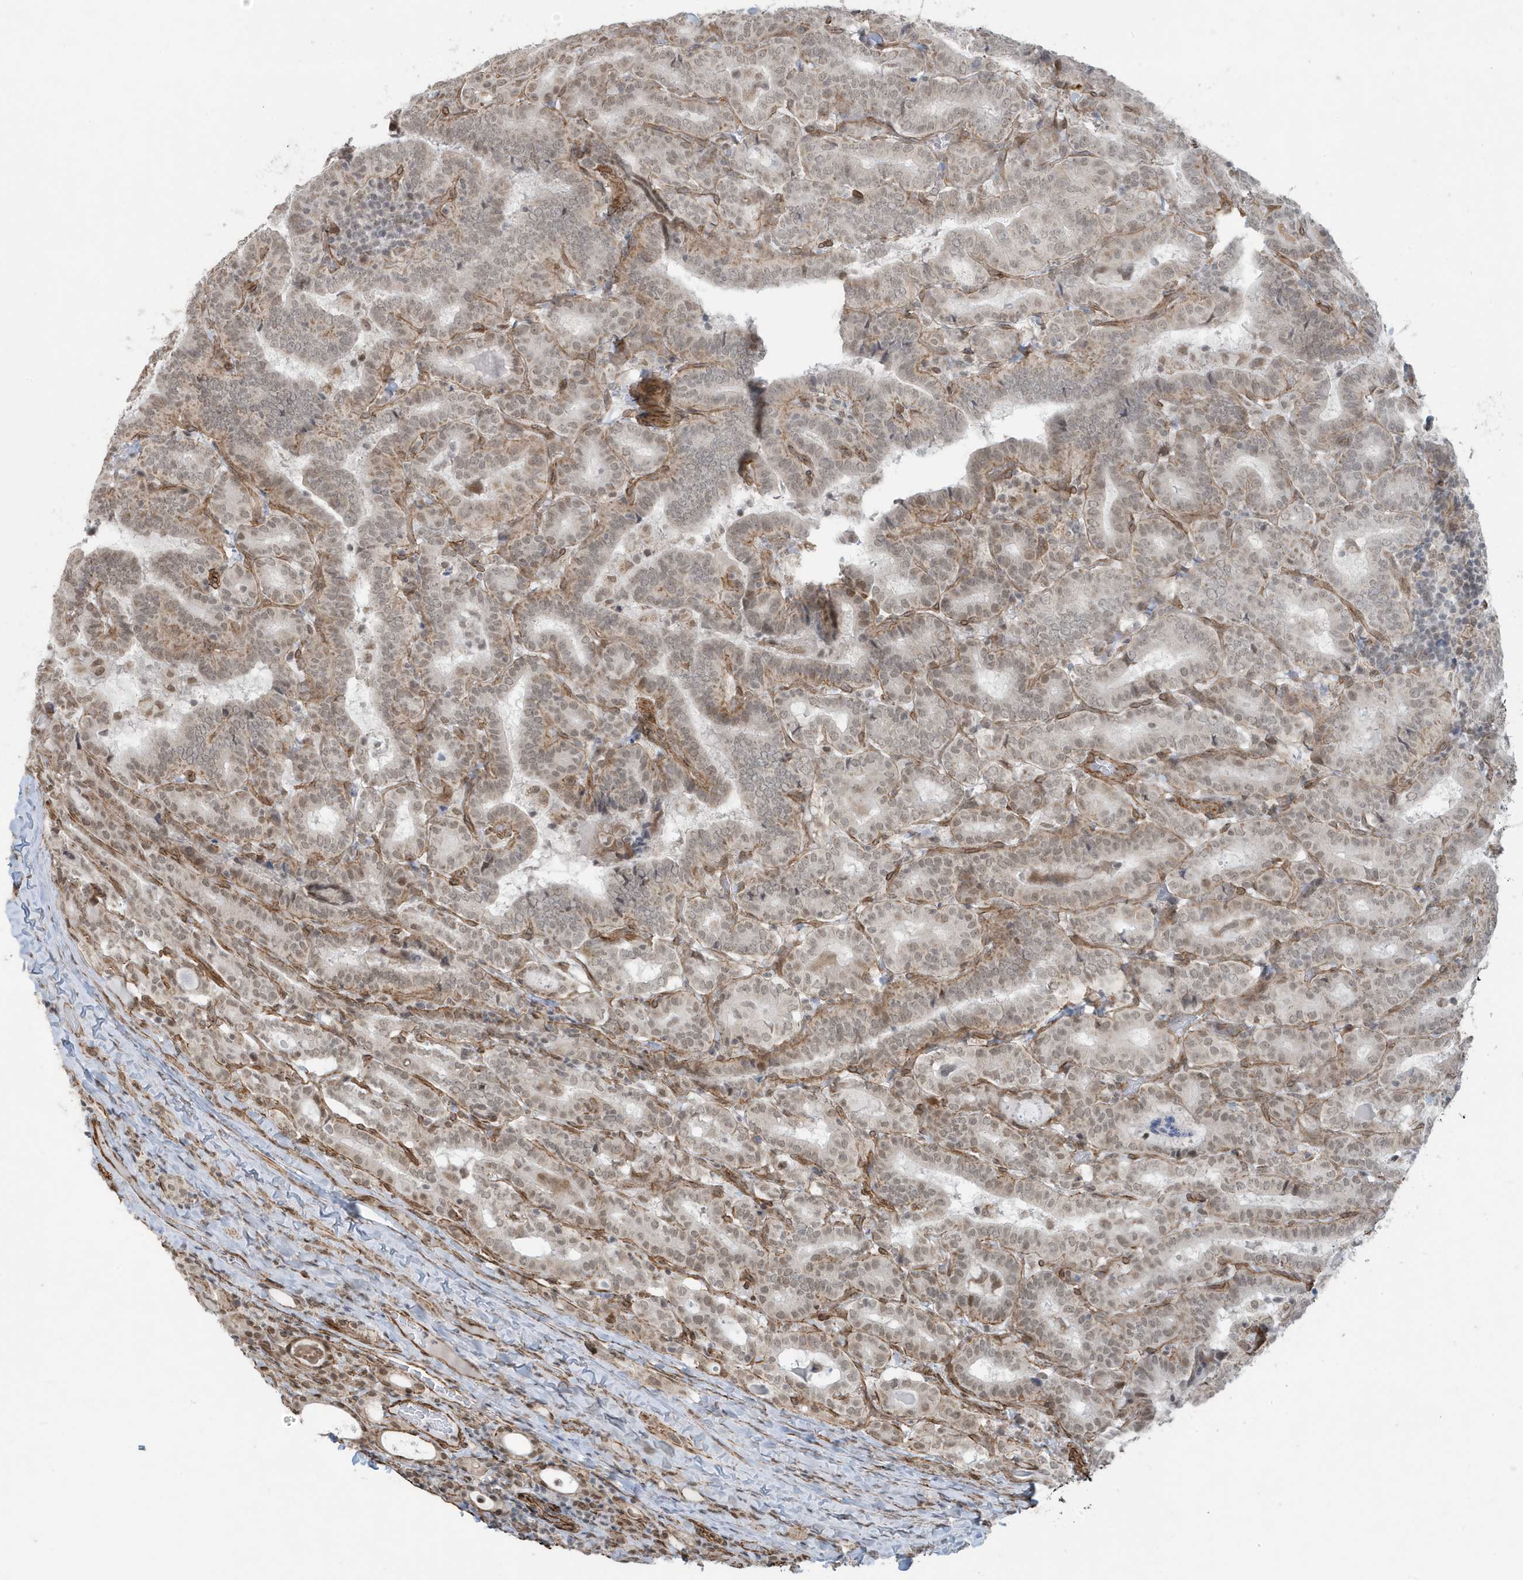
{"staining": {"intensity": "weak", "quantity": ">75%", "location": "nuclear"}, "tissue": "thyroid cancer", "cell_type": "Tumor cells", "image_type": "cancer", "snomed": [{"axis": "morphology", "description": "Papillary adenocarcinoma, NOS"}, {"axis": "topography", "description": "Thyroid gland"}], "caption": "Thyroid cancer stained with DAB immunohistochemistry displays low levels of weak nuclear expression in approximately >75% of tumor cells.", "gene": "CHCHD4", "patient": {"sex": "female", "age": 72}}